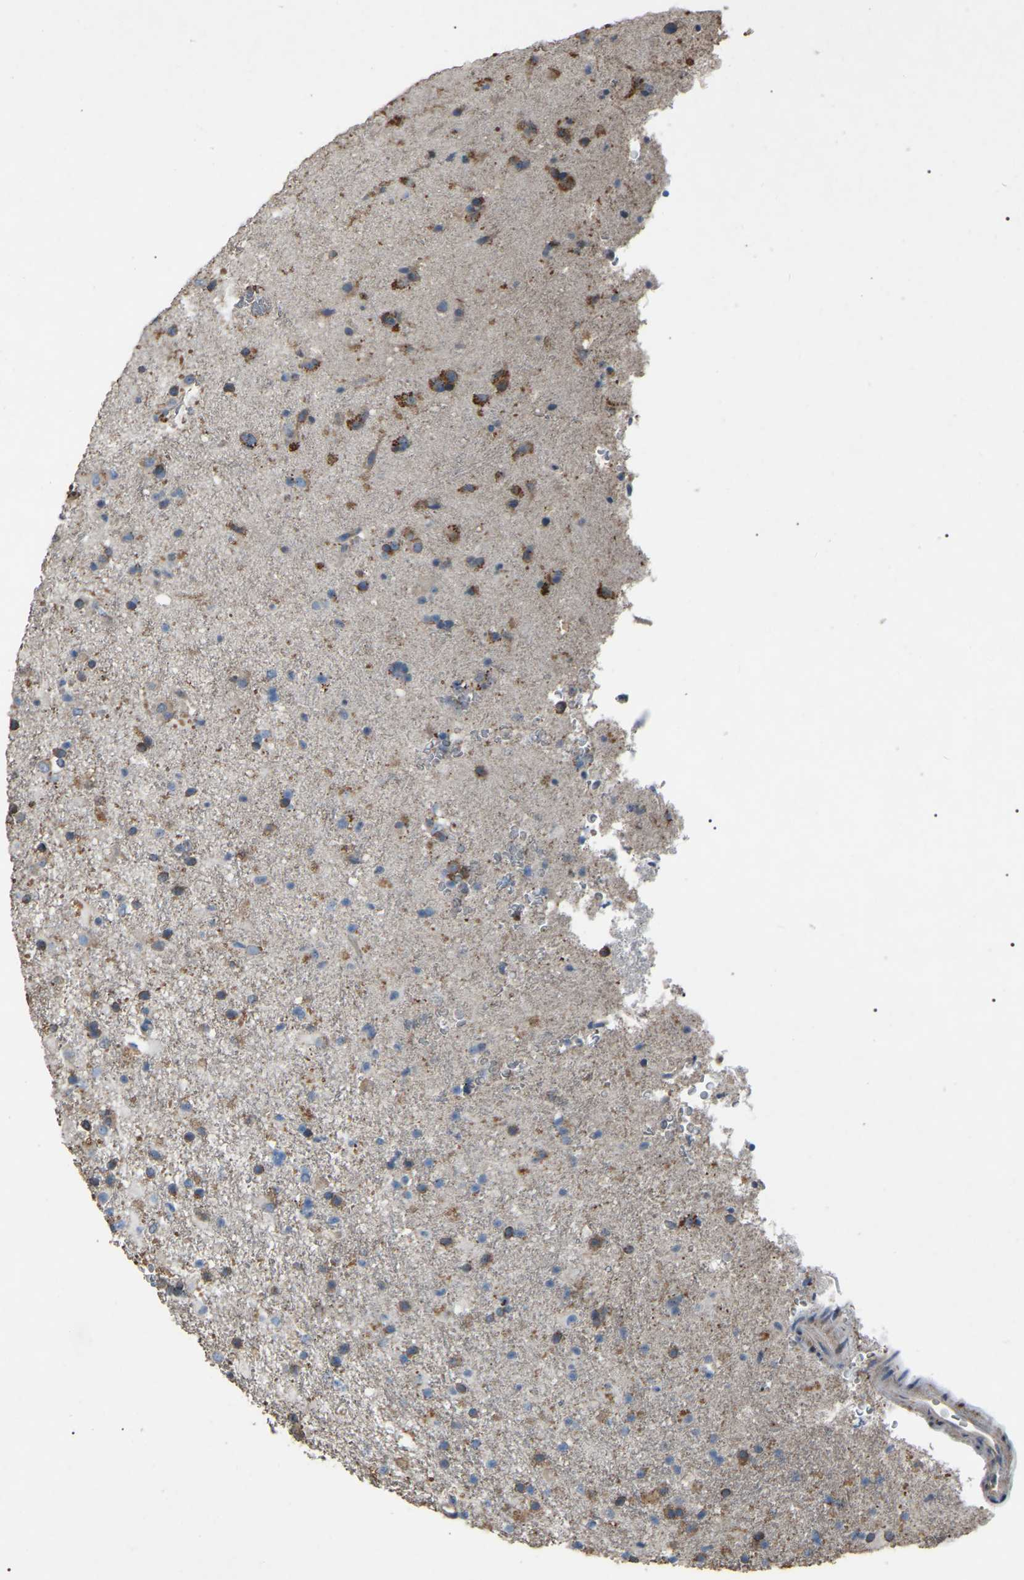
{"staining": {"intensity": "strong", "quantity": "25%-75%", "location": "cytoplasmic/membranous"}, "tissue": "glioma", "cell_type": "Tumor cells", "image_type": "cancer", "snomed": [{"axis": "morphology", "description": "Glioma, malignant, Low grade"}, {"axis": "topography", "description": "Brain"}], "caption": "A brown stain shows strong cytoplasmic/membranous expression of a protein in malignant glioma (low-grade) tumor cells.", "gene": "AIMP1", "patient": {"sex": "male", "age": 65}}